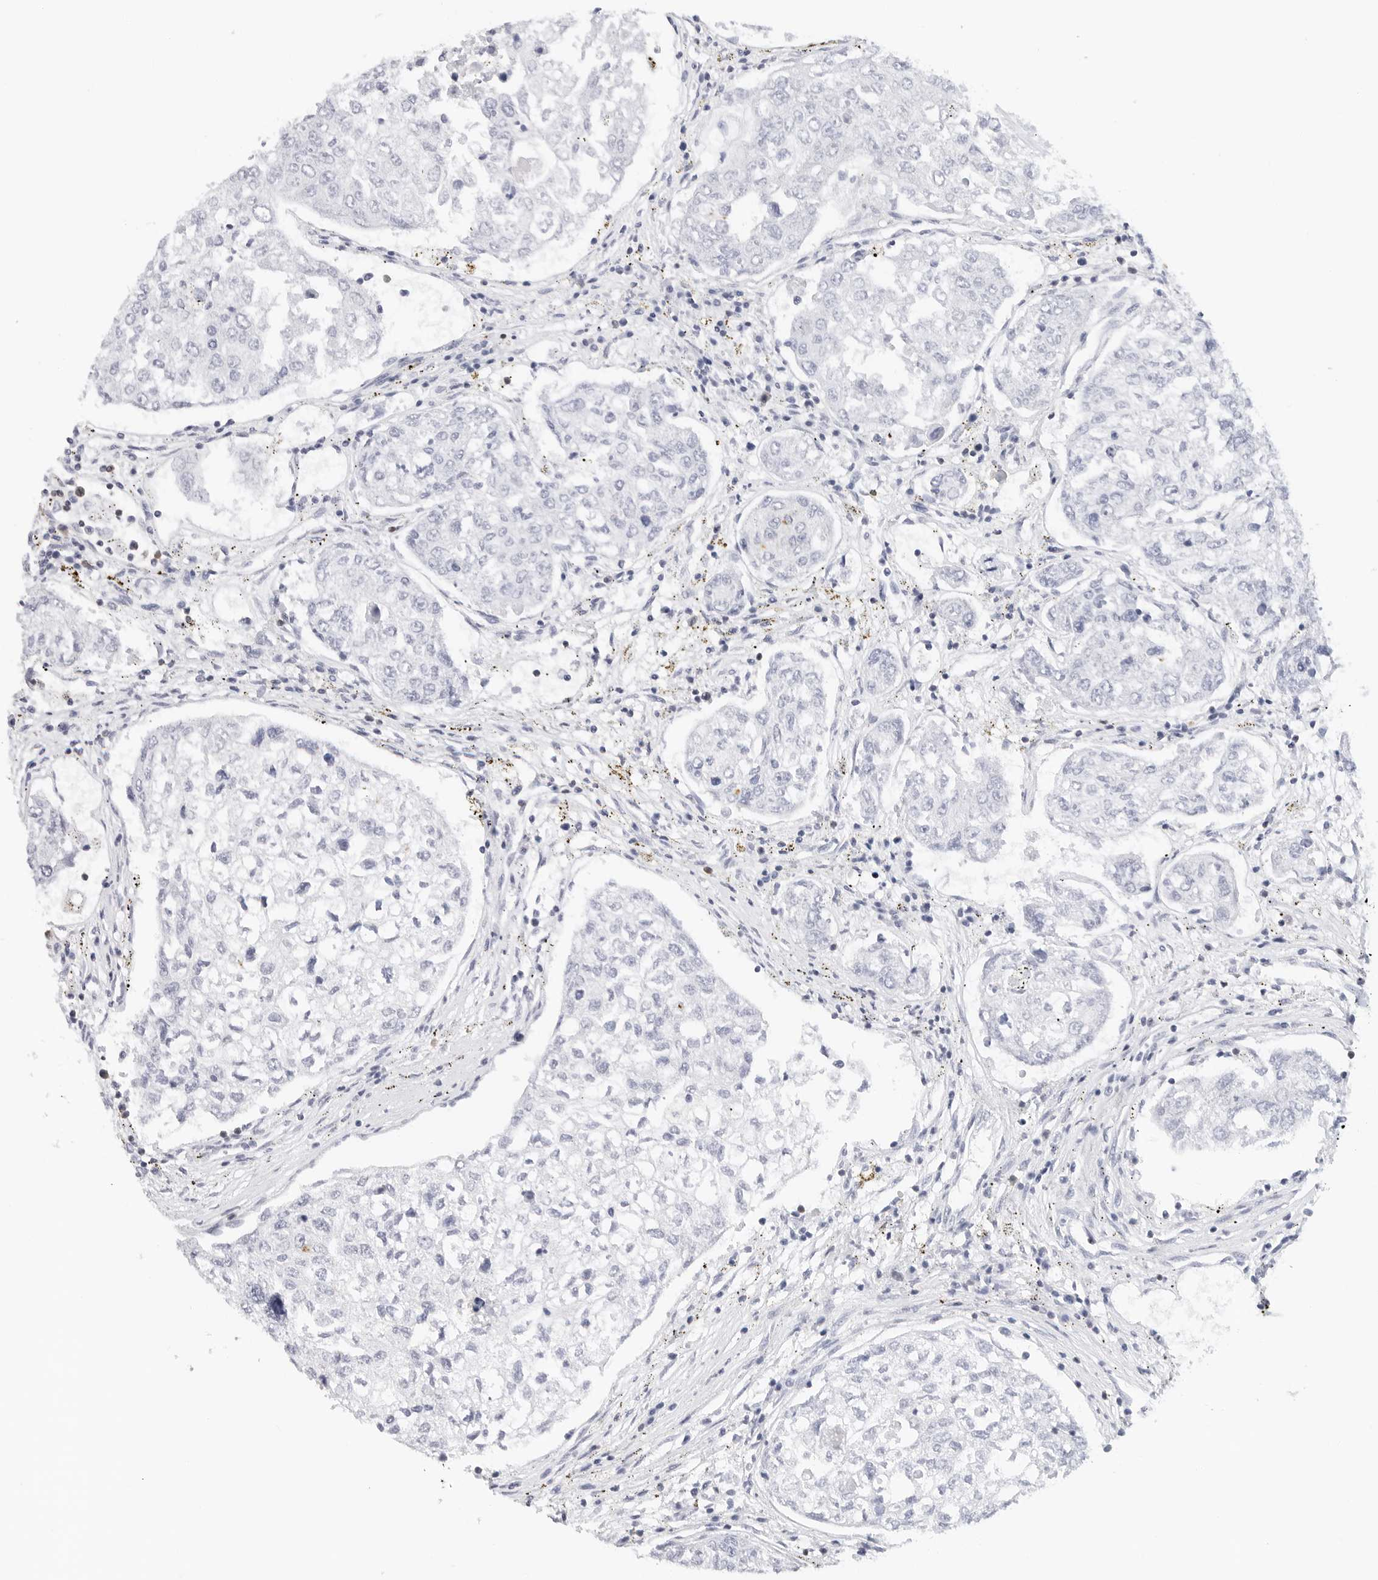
{"staining": {"intensity": "negative", "quantity": "none", "location": "none"}, "tissue": "urothelial cancer", "cell_type": "Tumor cells", "image_type": "cancer", "snomed": [{"axis": "morphology", "description": "Urothelial carcinoma, High grade"}, {"axis": "topography", "description": "Lymph node"}, {"axis": "topography", "description": "Urinary bladder"}], "caption": "Tumor cells are negative for protein expression in human high-grade urothelial carcinoma.", "gene": "SLC9A3R1", "patient": {"sex": "male", "age": 51}}